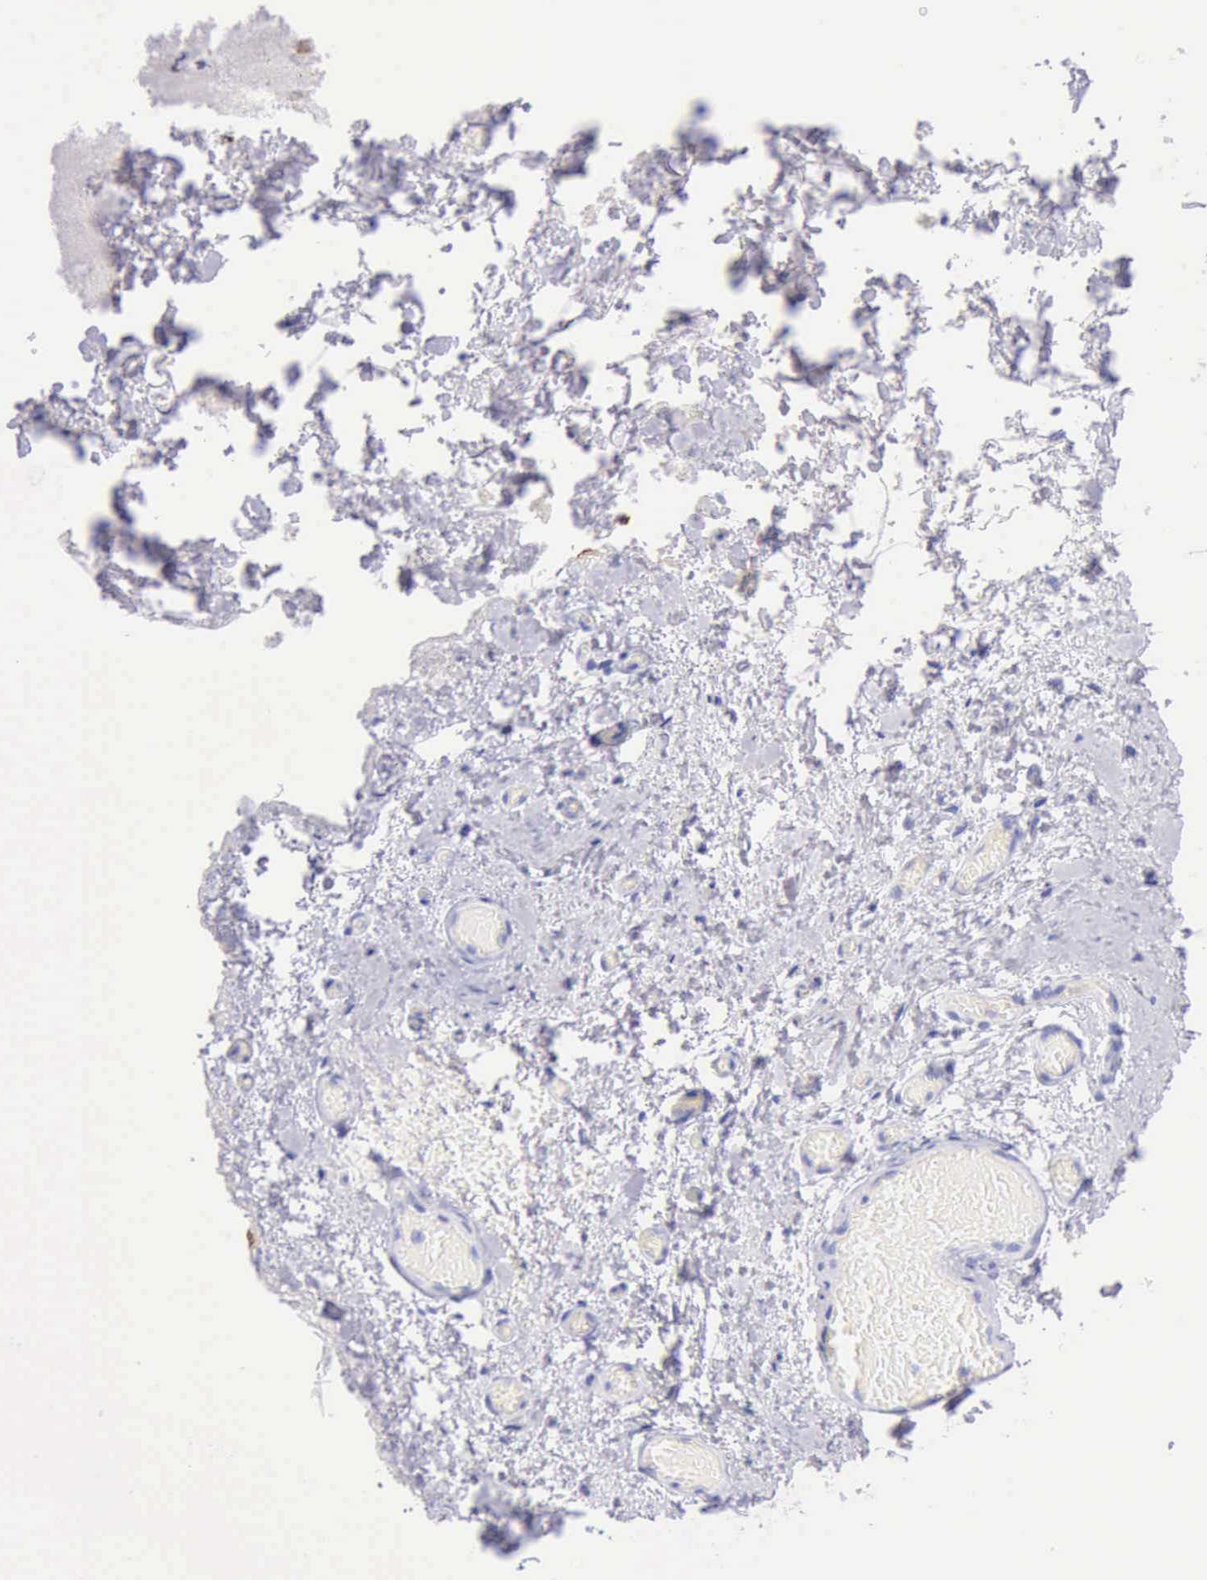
{"staining": {"intensity": "negative", "quantity": "none", "location": "none"}, "tissue": "skeletal muscle", "cell_type": "Myocytes", "image_type": "normal", "snomed": [{"axis": "morphology", "description": "Normal tissue, NOS"}, {"axis": "topography", "description": "Skeletal muscle"}, {"axis": "topography", "description": "Soft tissue"}], "caption": "Skeletal muscle stained for a protein using immunohistochemistry reveals no staining myocytes.", "gene": "KRT8", "patient": {"sex": "female", "age": 58}}